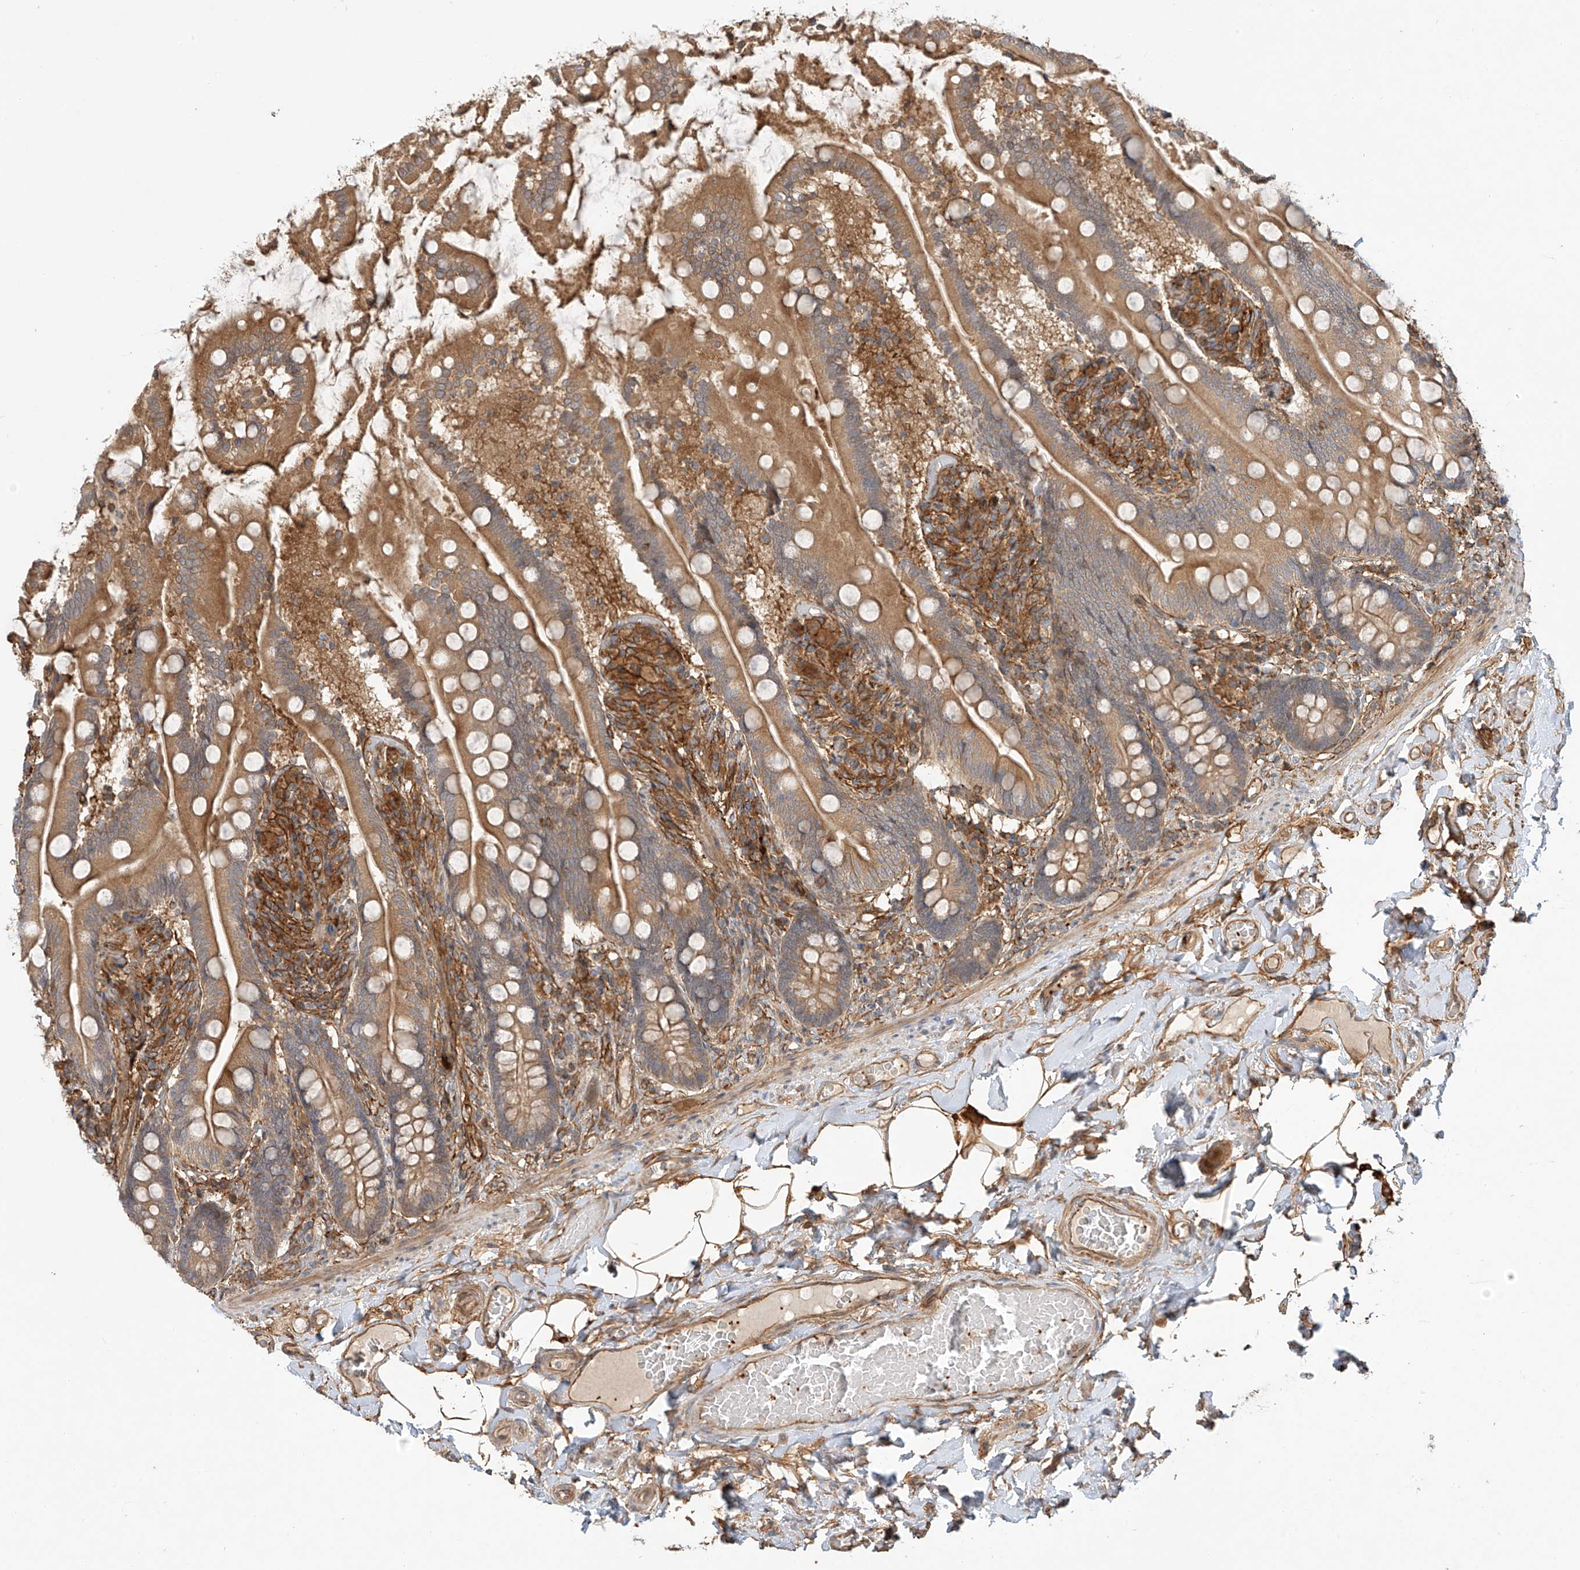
{"staining": {"intensity": "moderate", "quantity": ">75%", "location": "cytoplasmic/membranous"}, "tissue": "small intestine", "cell_type": "Glandular cells", "image_type": "normal", "snomed": [{"axis": "morphology", "description": "Normal tissue, NOS"}, {"axis": "topography", "description": "Small intestine"}], "caption": "Small intestine stained with a protein marker shows moderate staining in glandular cells.", "gene": "CSMD3", "patient": {"sex": "female", "age": 64}}